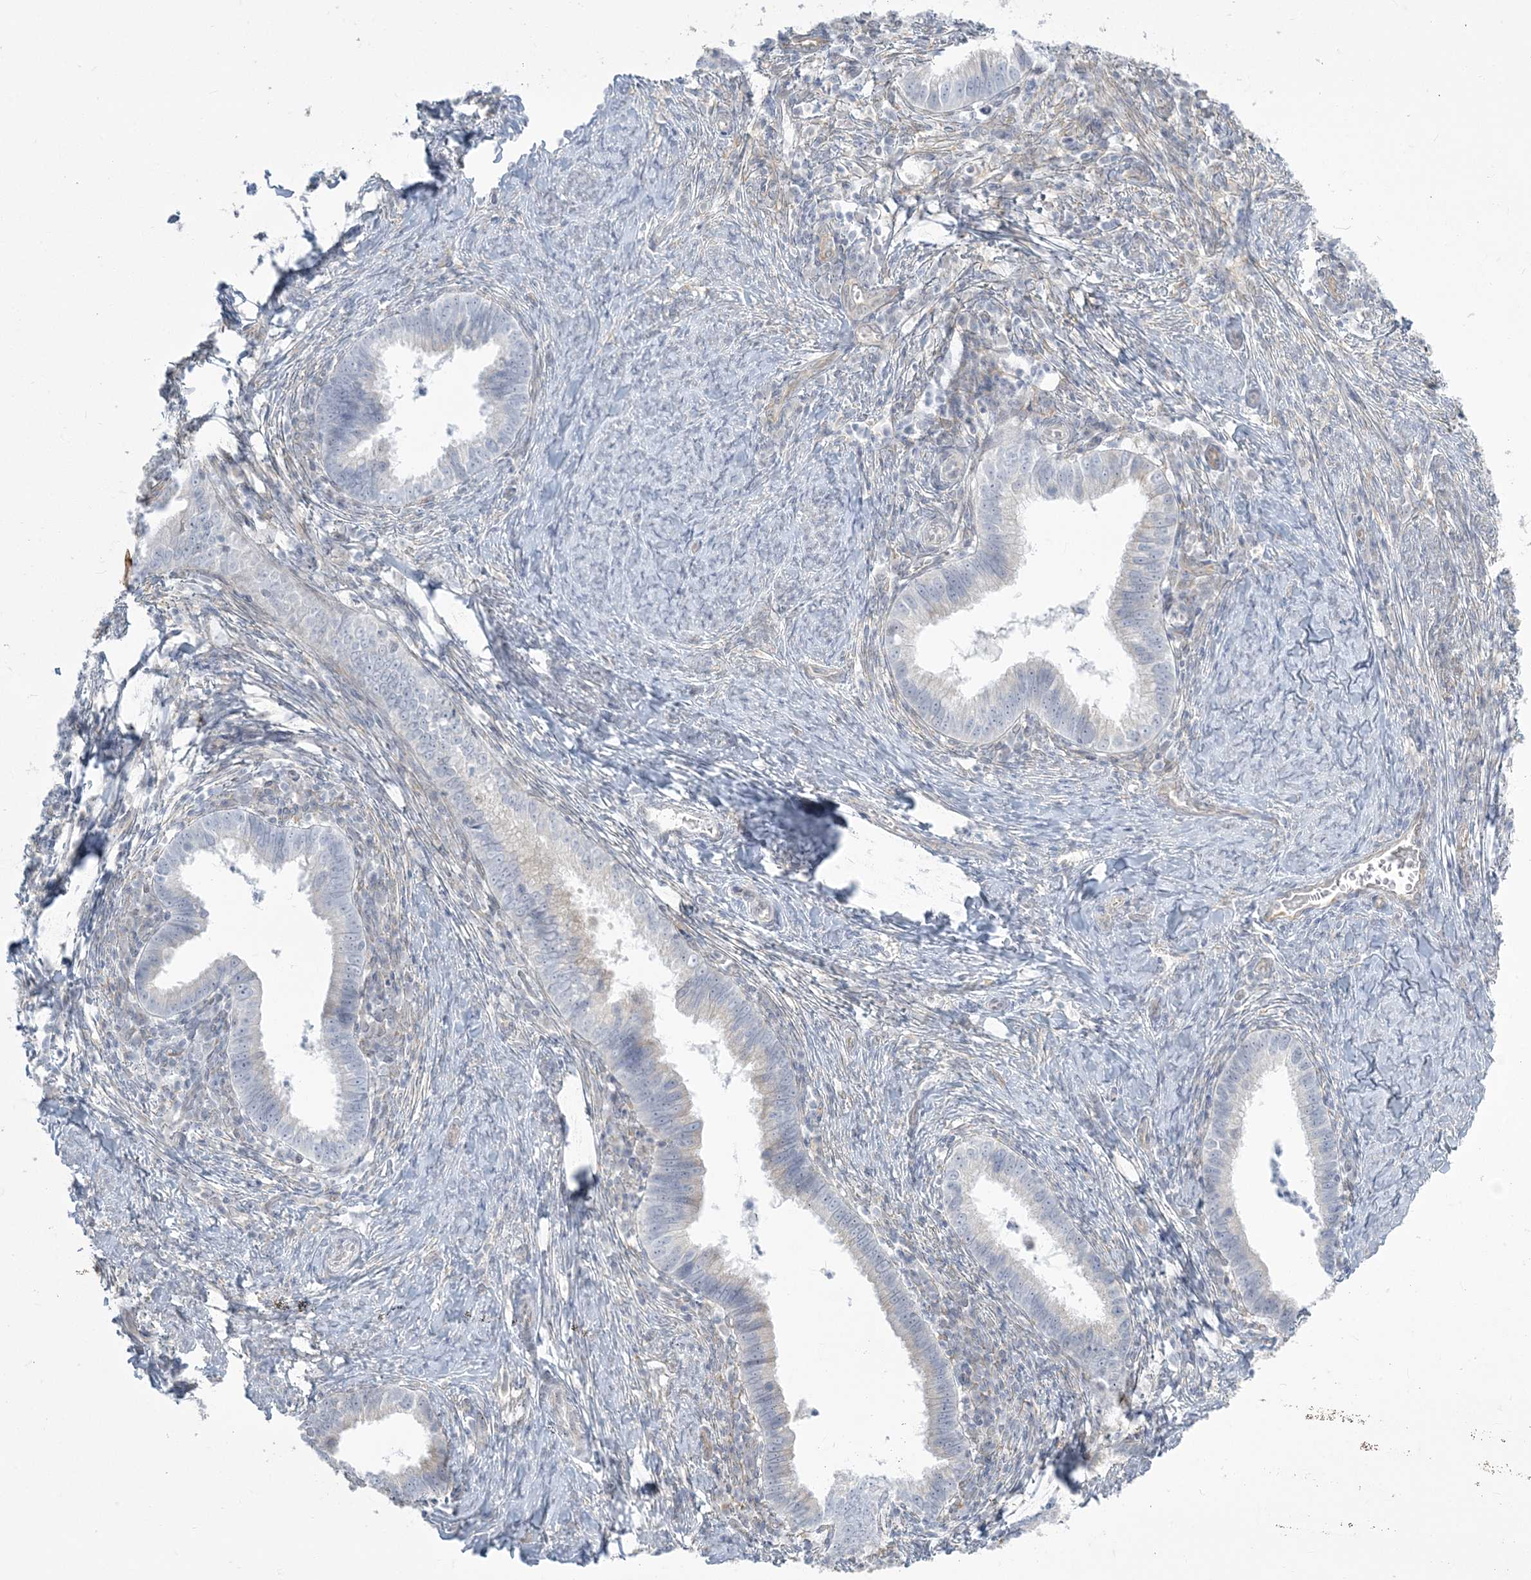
{"staining": {"intensity": "negative", "quantity": "none", "location": "none"}, "tissue": "cervical cancer", "cell_type": "Tumor cells", "image_type": "cancer", "snomed": [{"axis": "morphology", "description": "Adenocarcinoma, NOS"}, {"axis": "topography", "description": "Cervix"}], "caption": "Immunohistochemistry of cervical cancer (adenocarcinoma) displays no positivity in tumor cells. (Immunohistochemistry, brightfield microscopy, high magnification).", "gene": "ZC3H6", "patient": {"sex": "female", "age": 36}}